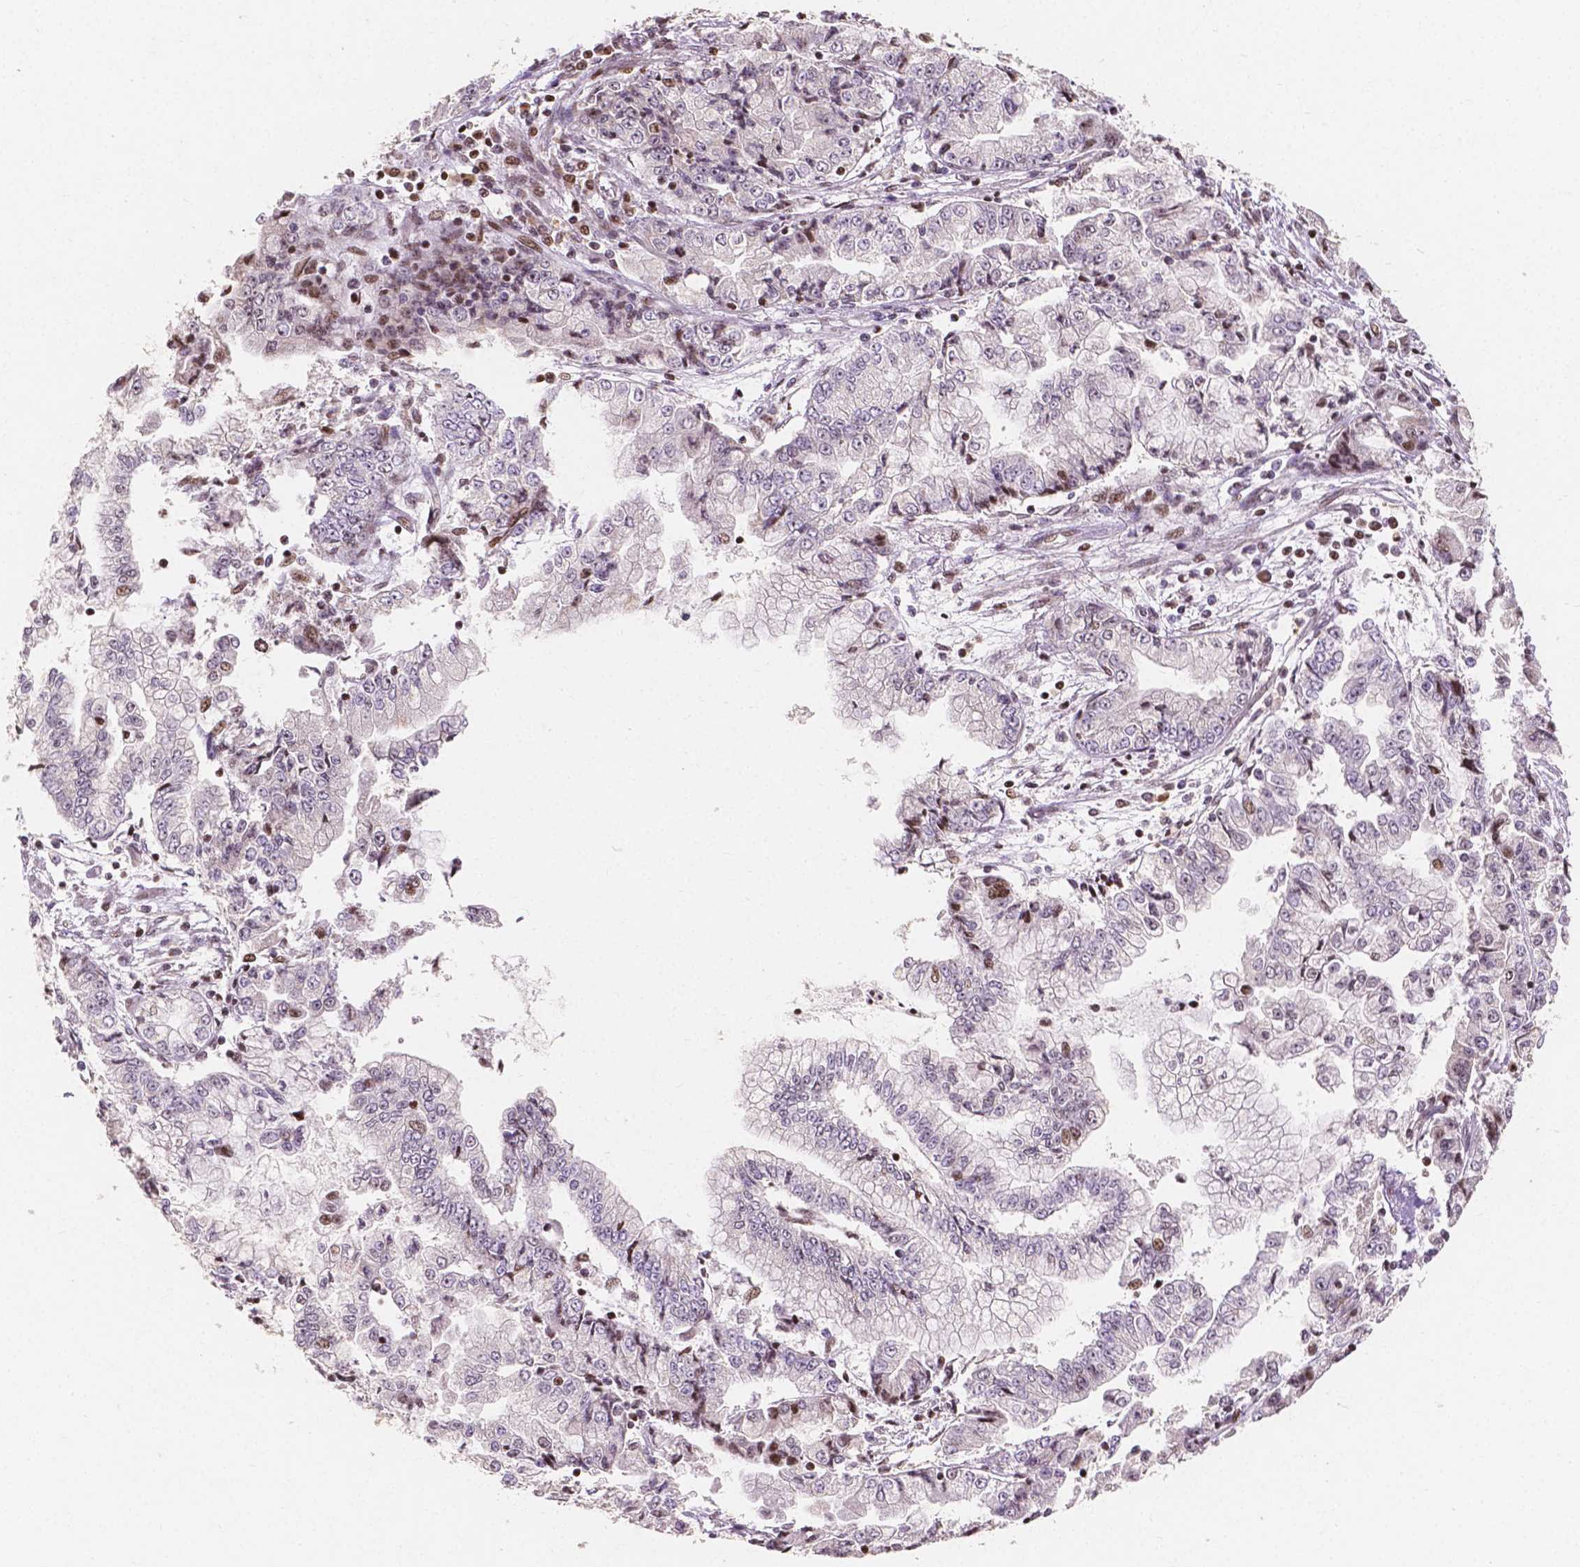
{"staining": {"intensity": "negative", "quantity": "none", "location": "none"}, "tissue": "stomach cancer", "cell_type": "Tumor cells", "image_type": "cancer", "snomed": [{"axis": "morphology", "description": "Adenocarcinoma, NOS"}, {"axis": "topography", "description": "Stomach, upper"}], "caption": "There is no significant staining in tumor cells of stomach adenocarcinoma.", "gene": "PTPN18", "patient": {"sex": "female", "age": 74}}